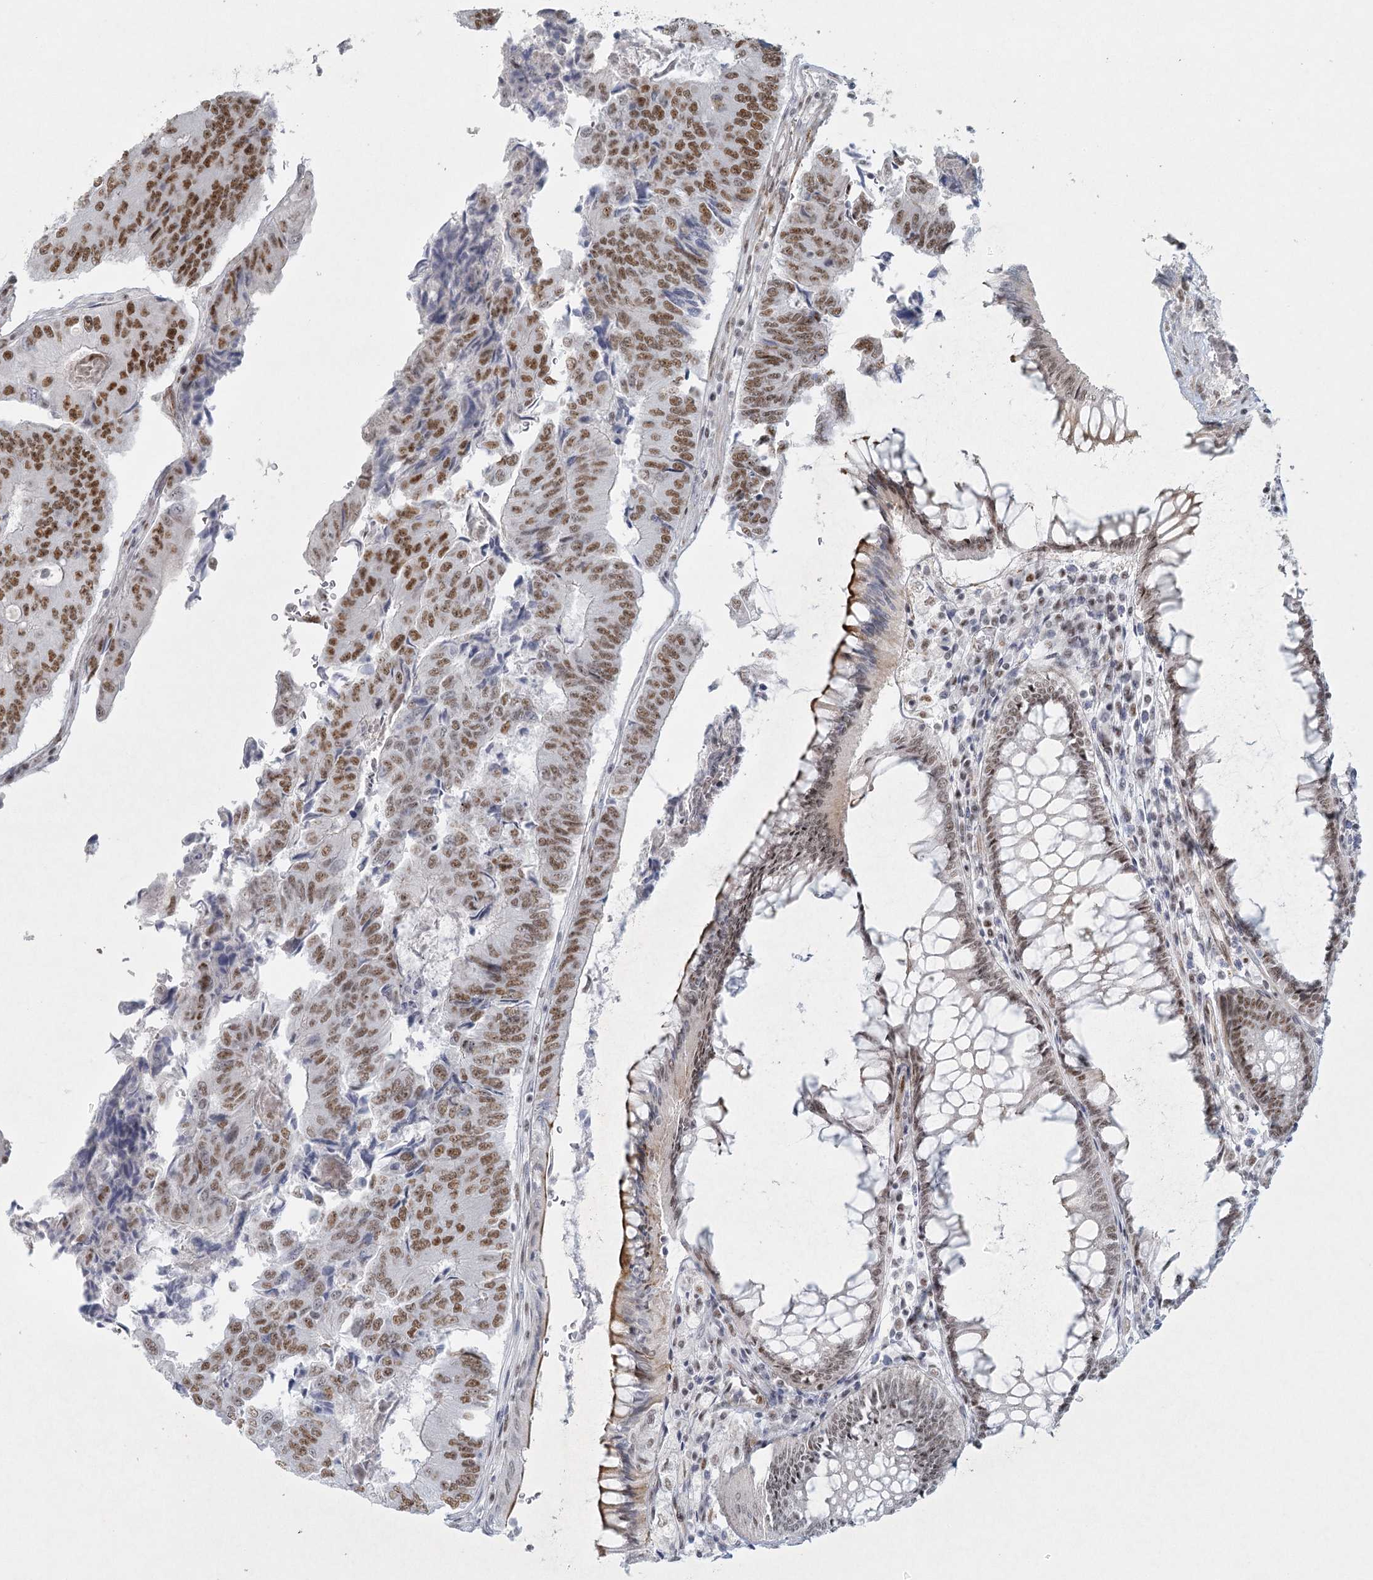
{"staining": {"intensity": "moderate", "quantity": ">75%", "location": "nuclear"}, "tissue": "colorectal cancer", "cell_type": "Tumor cells", "image_type": "cancer", "snomed": [{"axis": "morphology", "description": "Adenocarcinoma, NOS"}, {"axis": "topography", "description": "Colon"}], "caption": "Human adenocarcinoma (colorectal) stained for a protein (brown) displays moderate nuclear positive staining in about >75% of tumor cells.", "gene": "U2SURP", "patient": {"sex": "female", "age": 67}}